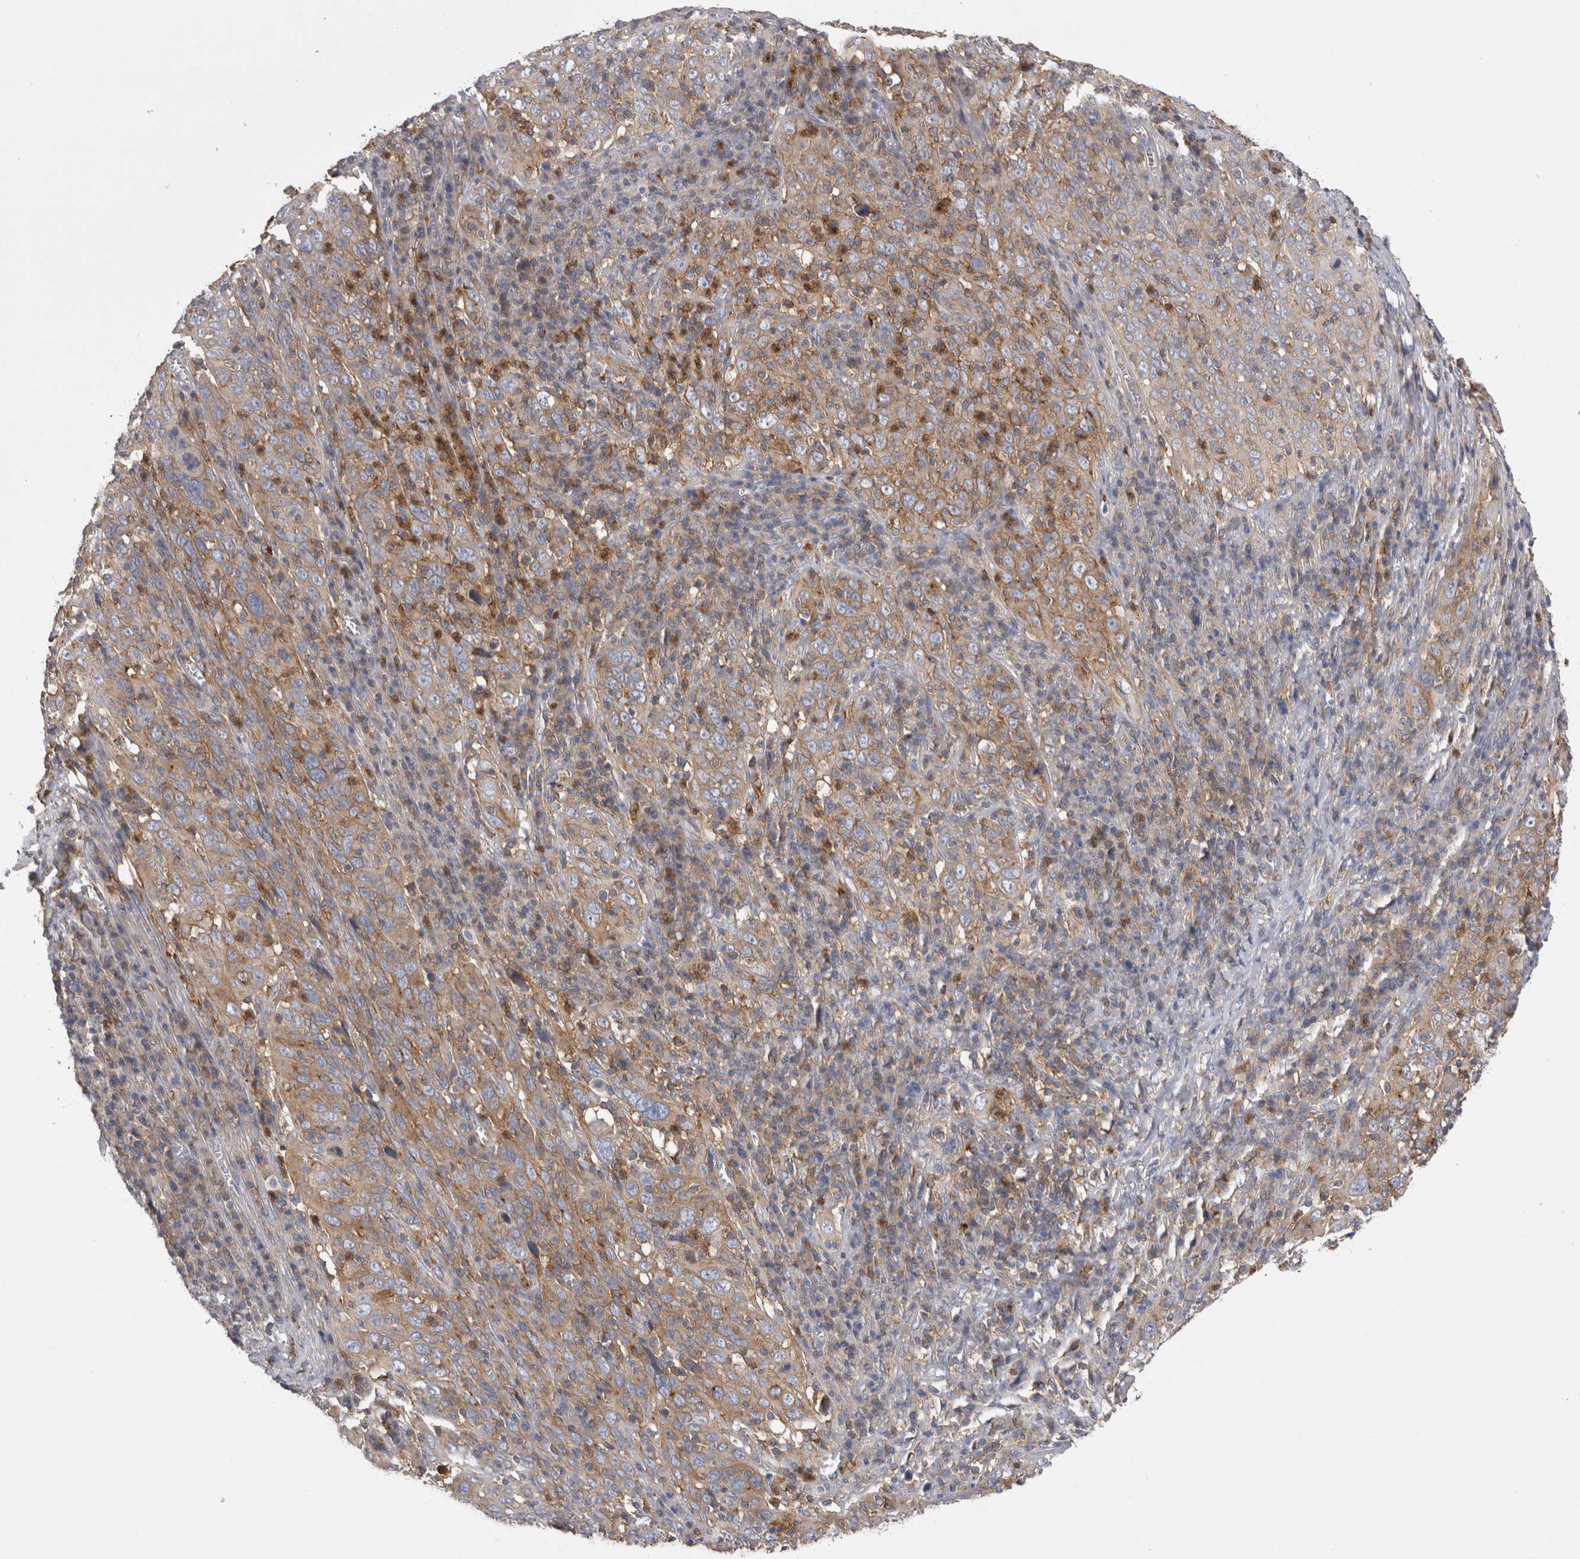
{"staining": {"intensity": "moderate", "quantity": ">75%", "location": "cytoplasmic/membranous"}, "tissue": "cervical cancer", "cell_type": "Tumor cells", "image_type": "cancer", "snomed": [{"axis": "morphology", "description": "Squamous cell carcinoma, NOS"}, {"axis": "topography", "description": "Cervix"}], "caption": "Protein expression analysis of cervical cancer (squamous cell carcinoma) reveals moderate cytoplasmic/membranous positivity in approximately >75% of tumor cells. The protein of interest is stained brown, and the nuclei are stained in blue (DAB IHC with brightfield microscopy, high magnification).", "gene": "RAB11FIP1", "patient": {"sex": "female", "age": 46}}